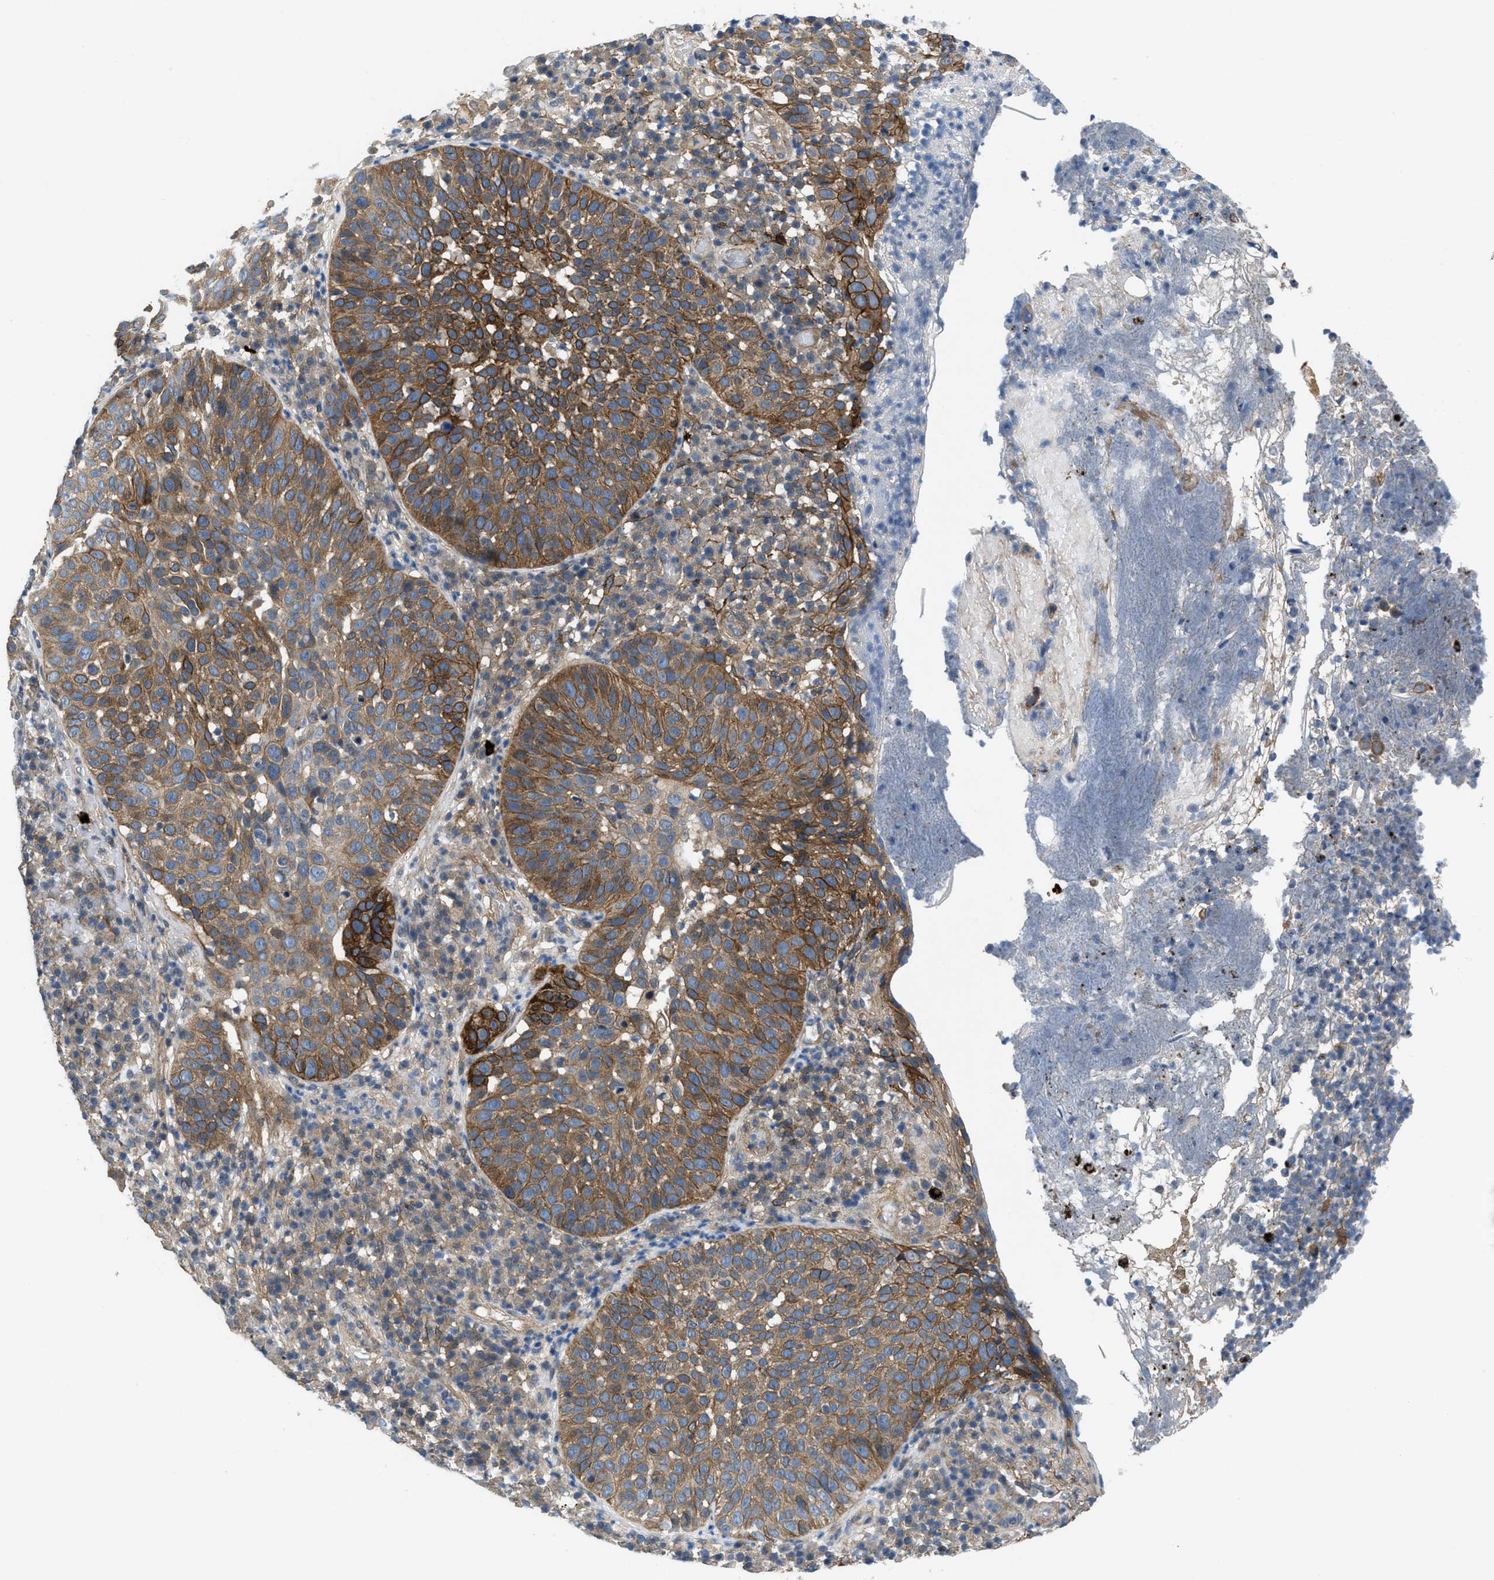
{"staining": {"intensity": "moderate", "quantity": ">75%", "location": "cytoplasmic/membranous"}, "tissue": "skin cancer", "cell_type": "Tumor cells", "image_type": "cancer", "snomed": [{"axis": "morphology", "description": "Squamous cell carcinoma in situ, NOS"}, {"axis": "morphology", "description": "Squamous cell carcinoma, NOS"}, {"axis": "topography", "description": "Skin"}], "caption": "High-magnification brightfield microscopy of skin cancer stained with DAB (brown) and counterstained with hematoxylin (blue). tumor cells exhibit moderate cytoplasmic/membranous expression is seen in about>75% of cells.", "gene": "PANX1", "patient": {"sex": "male", "age": 93}}